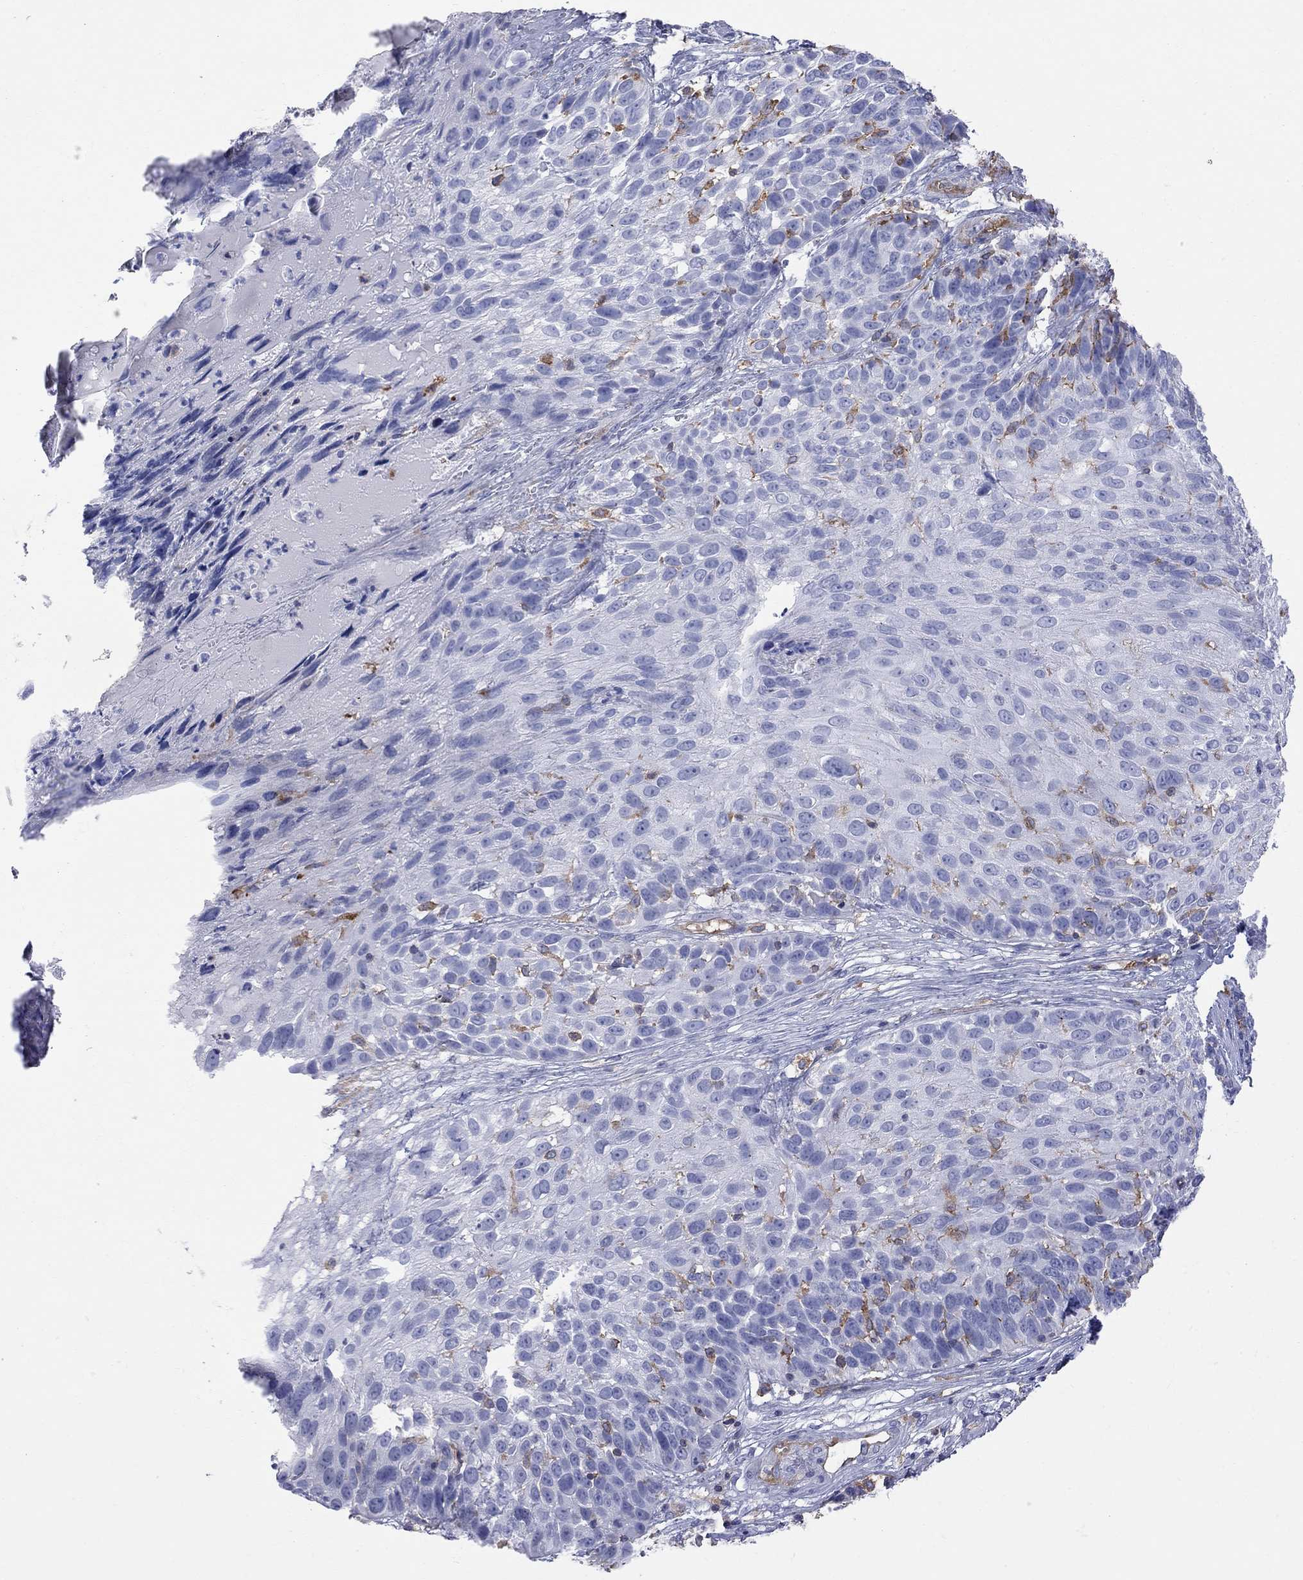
{"staining": {"intensity": "negative", "quantity": "none", "location": "none"}, "tissue": "skin cancer", "cell_type": "Tumor cells", "image_type": "cancer", "snomed": [{"axis": "morphology", "description": "Squamous cell carcinoma, NOS"}, {"axis": "topography", "description": "Skin"}], "caption": "Immunohistochemistry micrograph of neoplastic tissue: skin cancer stained with DAB shows no significant protein positivity in tumor cells.", "gene": "ABI3", "patient": {"sex": "male", "age": 92}}